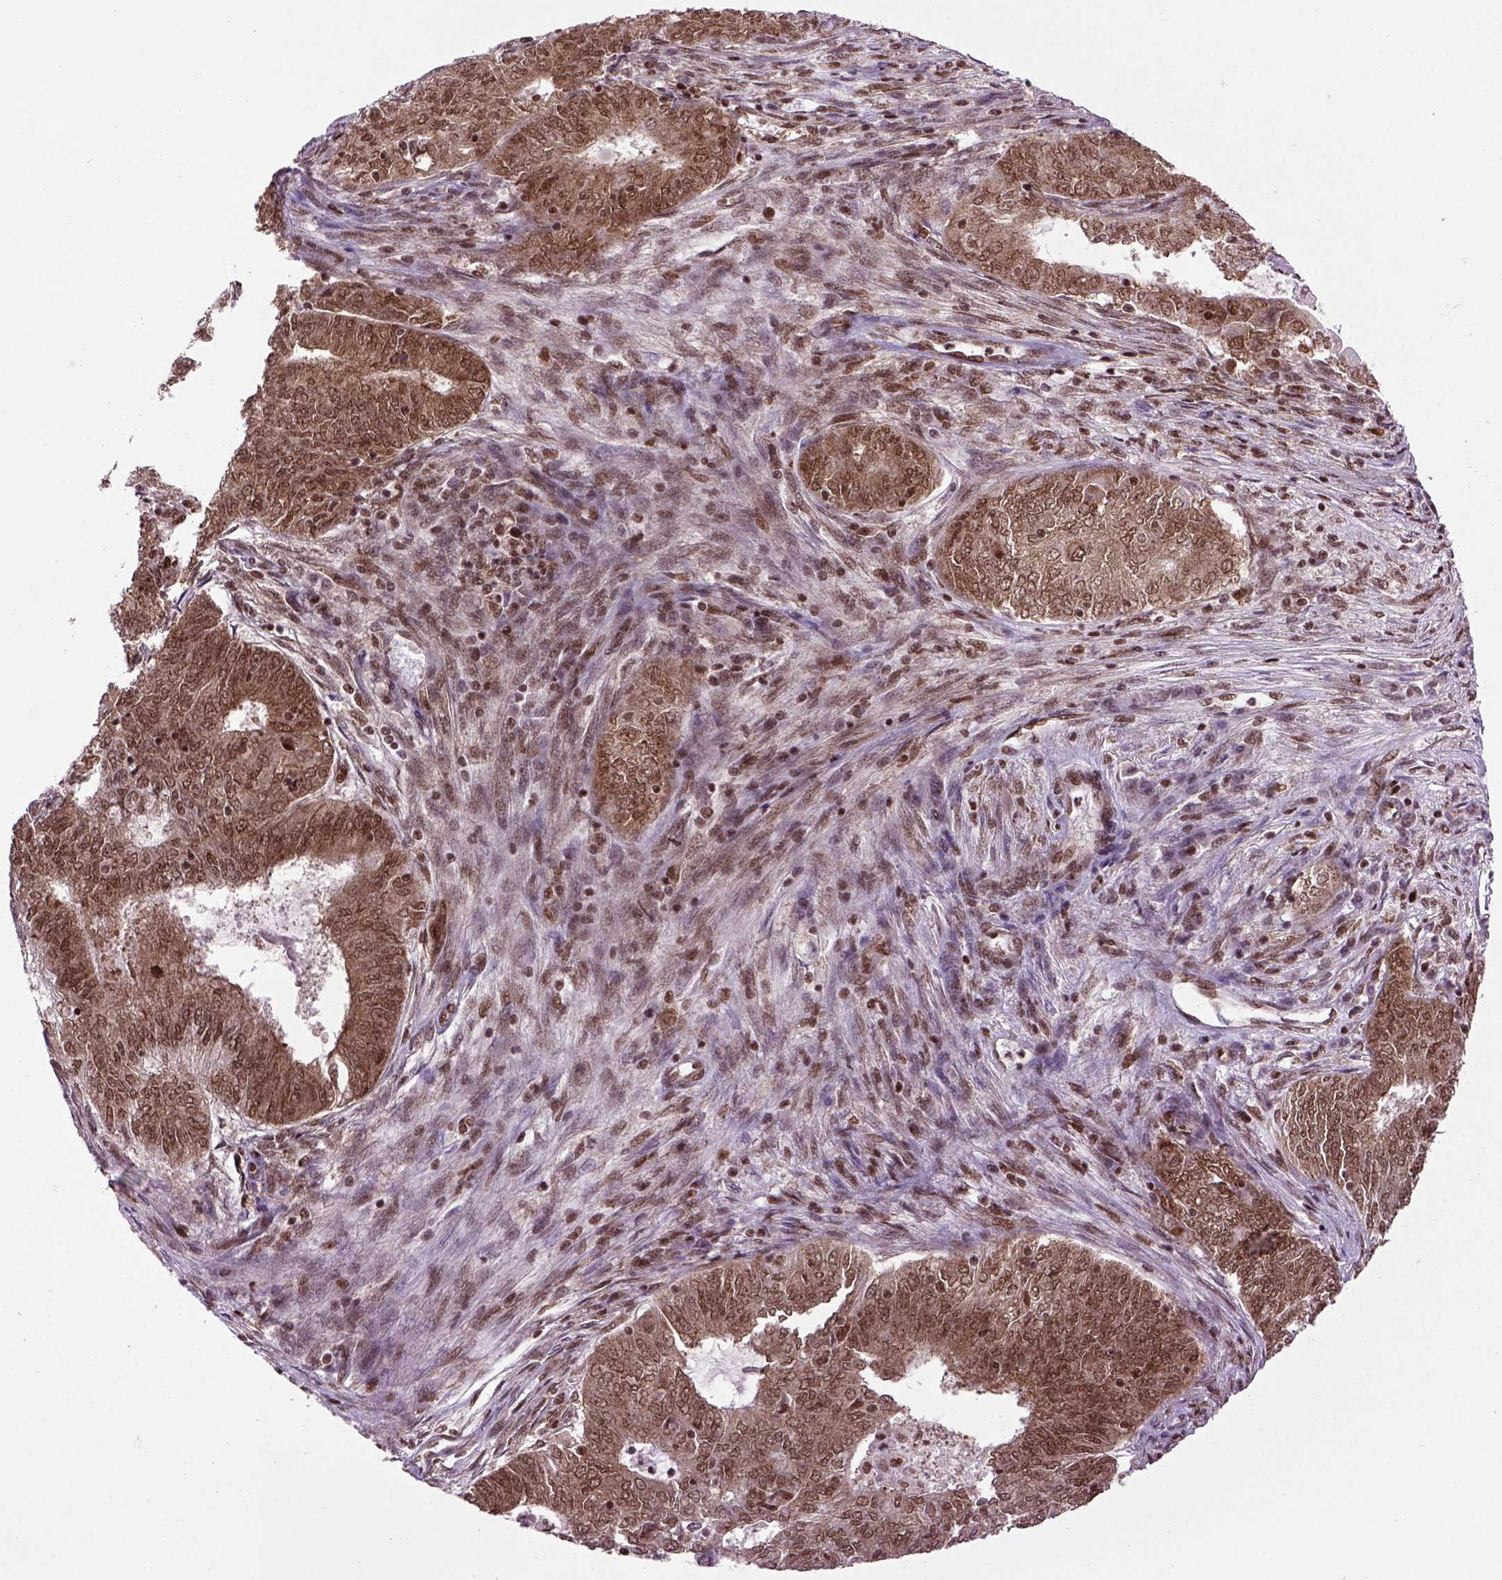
{"staining": {"intensity": "strong", "quantity": ">75%", "location": "cytoplasmic/membranous,nuclear"}, "tissue": "endometrial cancer", "cell_type": "Tumor cells", "image_type": "cancer", "snomed": [{"axis": "morphology", "description": "Adenocarcinoma, NOS"}, {"axis": "topography", "description": "Endometrium"}], "caption": "Strong cytoplasmic/membranous and nuclear positivity for a protein is seen in about >75% of tumor cells of endometrial cancer using immunohistochemistry (IHC).", "gene": "CELF1", "patient": {"sex": "female", "age": 62}}